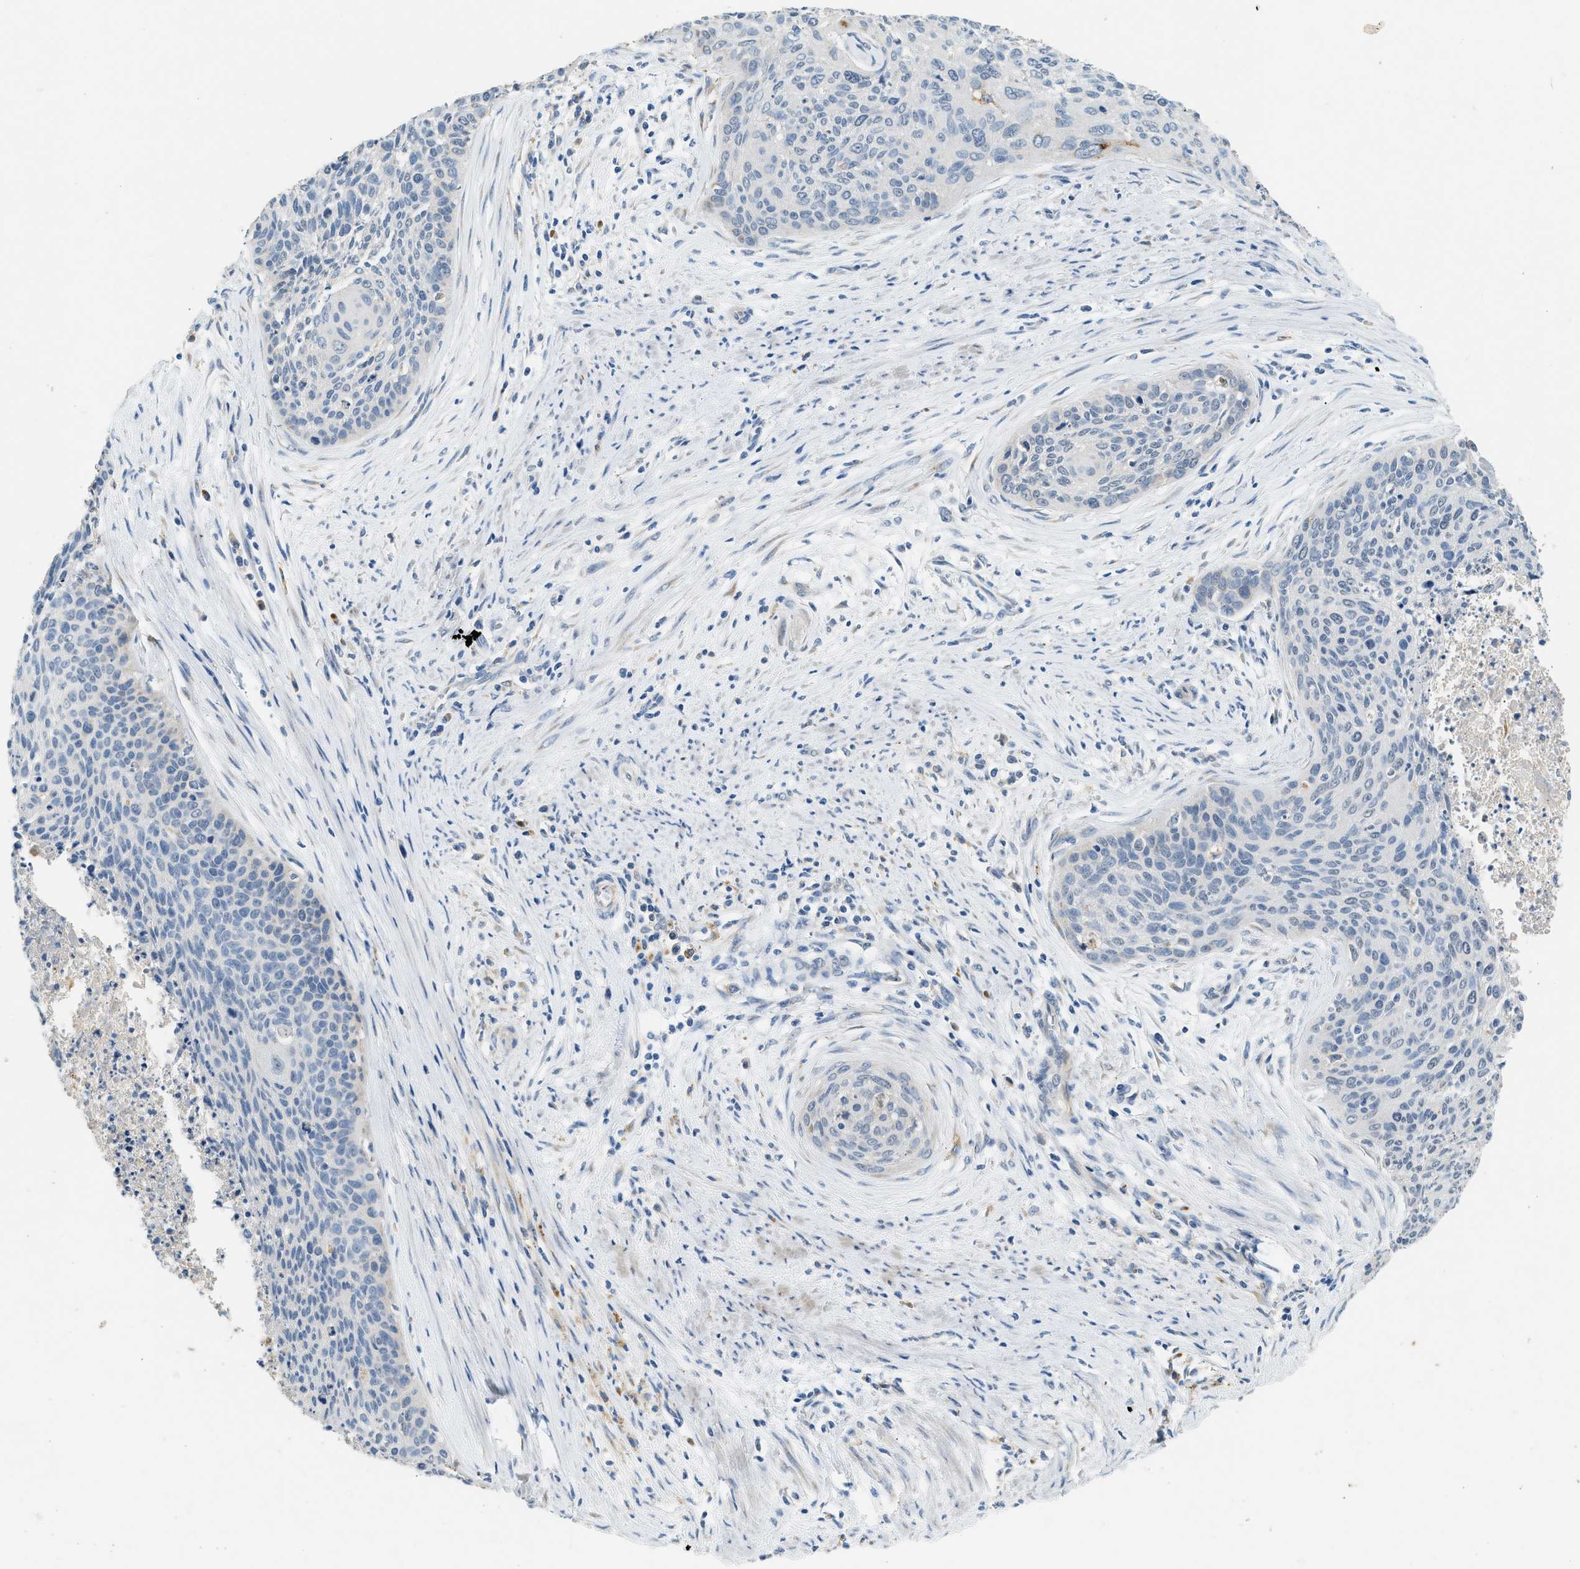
{"staining": {"intensity": "negative", "quantity": "none", "location": "none"}, "tissue": "cervical cancer", "cell_type": "Tumor cells", "image_type": "cancer", "snomed": [{"axis": "morphology", "description": "Squamous cell carcinoma, NOS"}, {"axis": "topography", "description": "Cervix"}], "caption": "This is an IHC photomicrograph of cervical cancer. There is no staining in tumor cells.", "gene": "CTSB", "patient": {"sex": "female", "age": 55}}